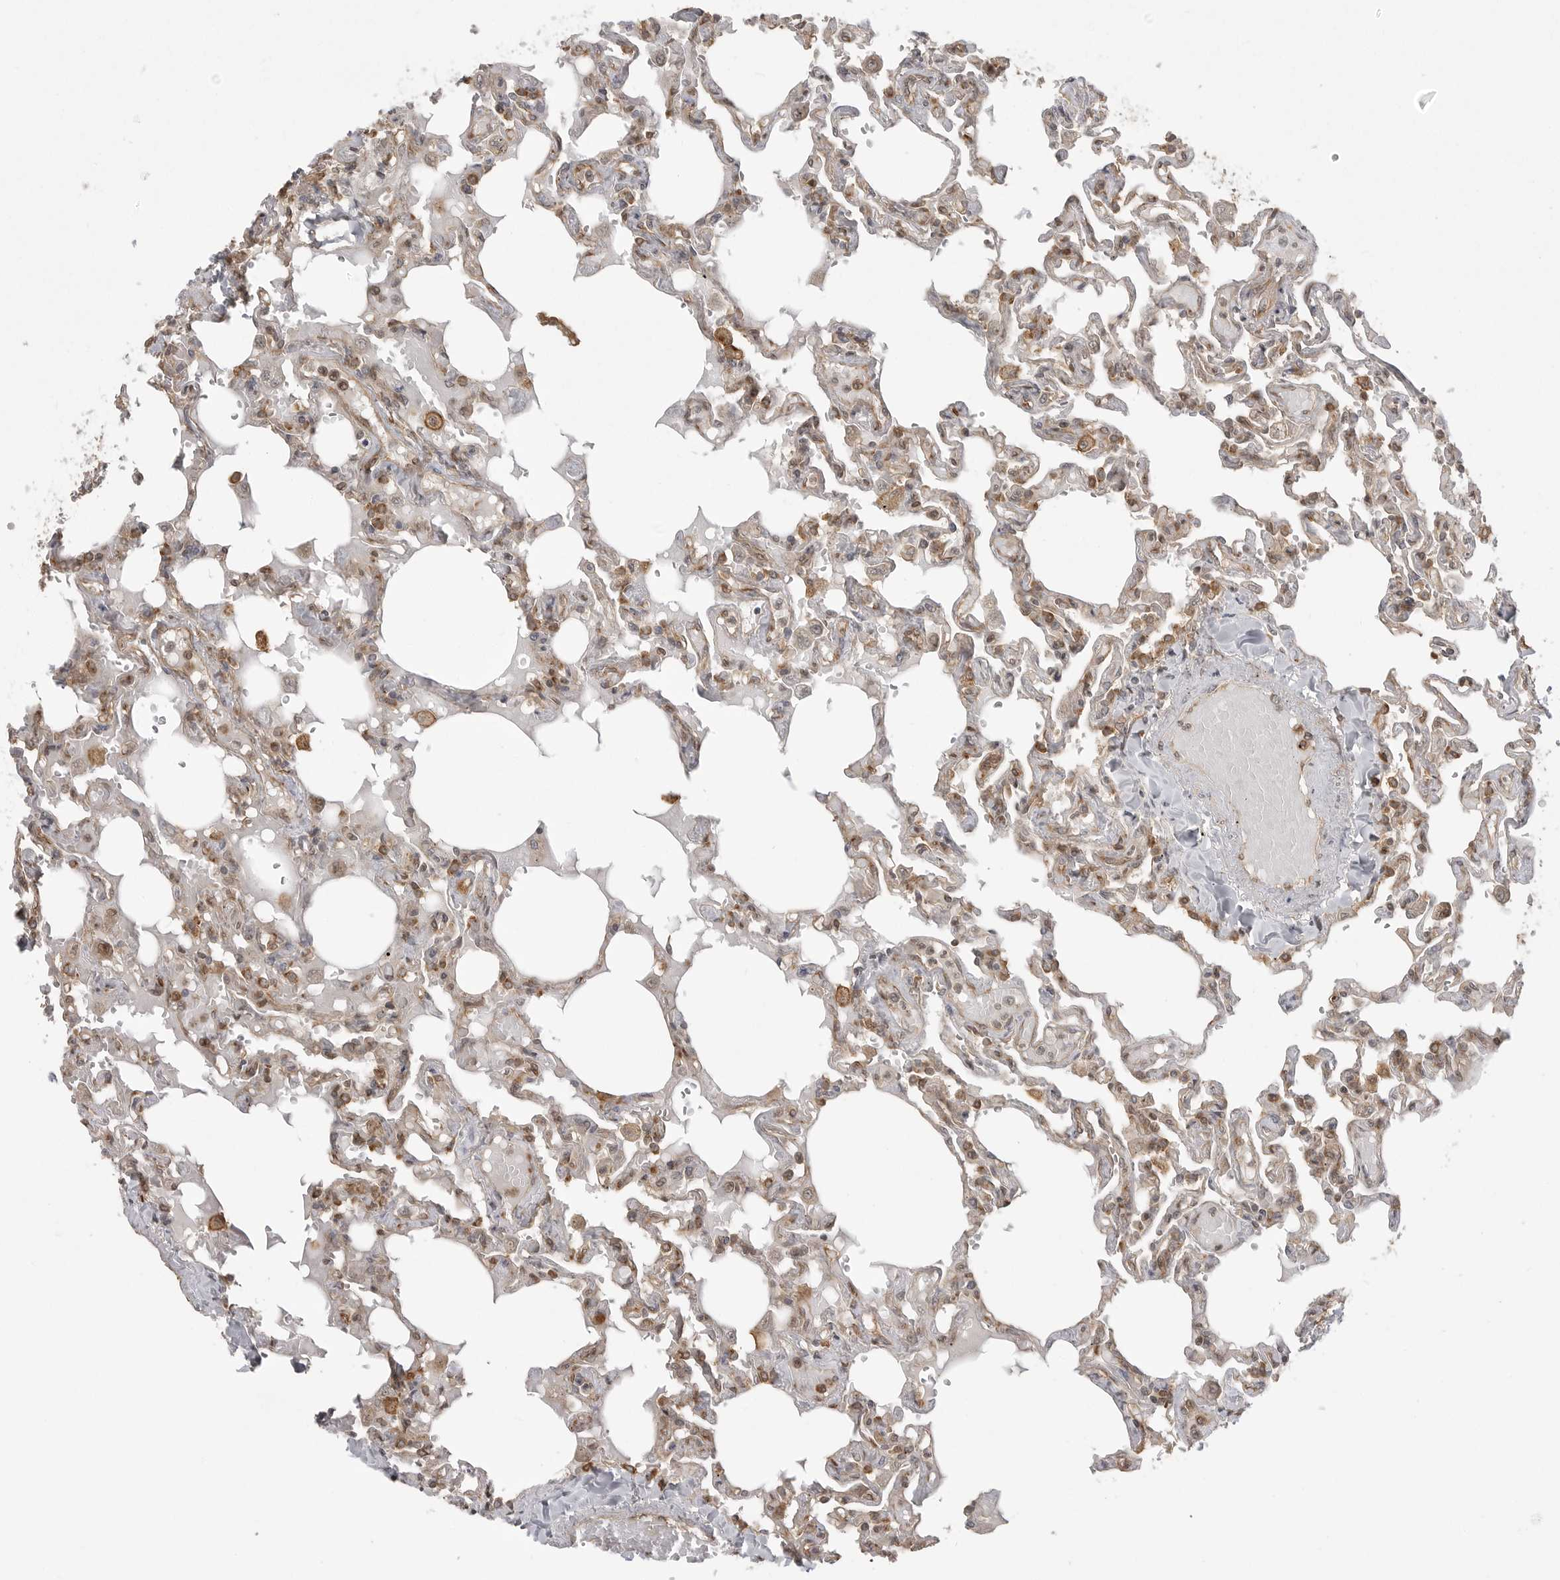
{"staining": {"intensity": "moderate", "quantity": ">75%", "location": "cytoplasmic/membranous"}, "tissue": "lung", "cell_type": "Alveolar cells", "image_type": "normal", "snomed": [{"axis": "morphology", "description": "Normal tissue, NOS"}, {"axis": "topography", "description": "Lung"}], "caption": "A brown stain highlights moderate cytoplasmic/membranous staining of a protein in alveolar cells of normal human lung.", "gene": "FAT3", "patient": {"sex": "male", "age": 21}}